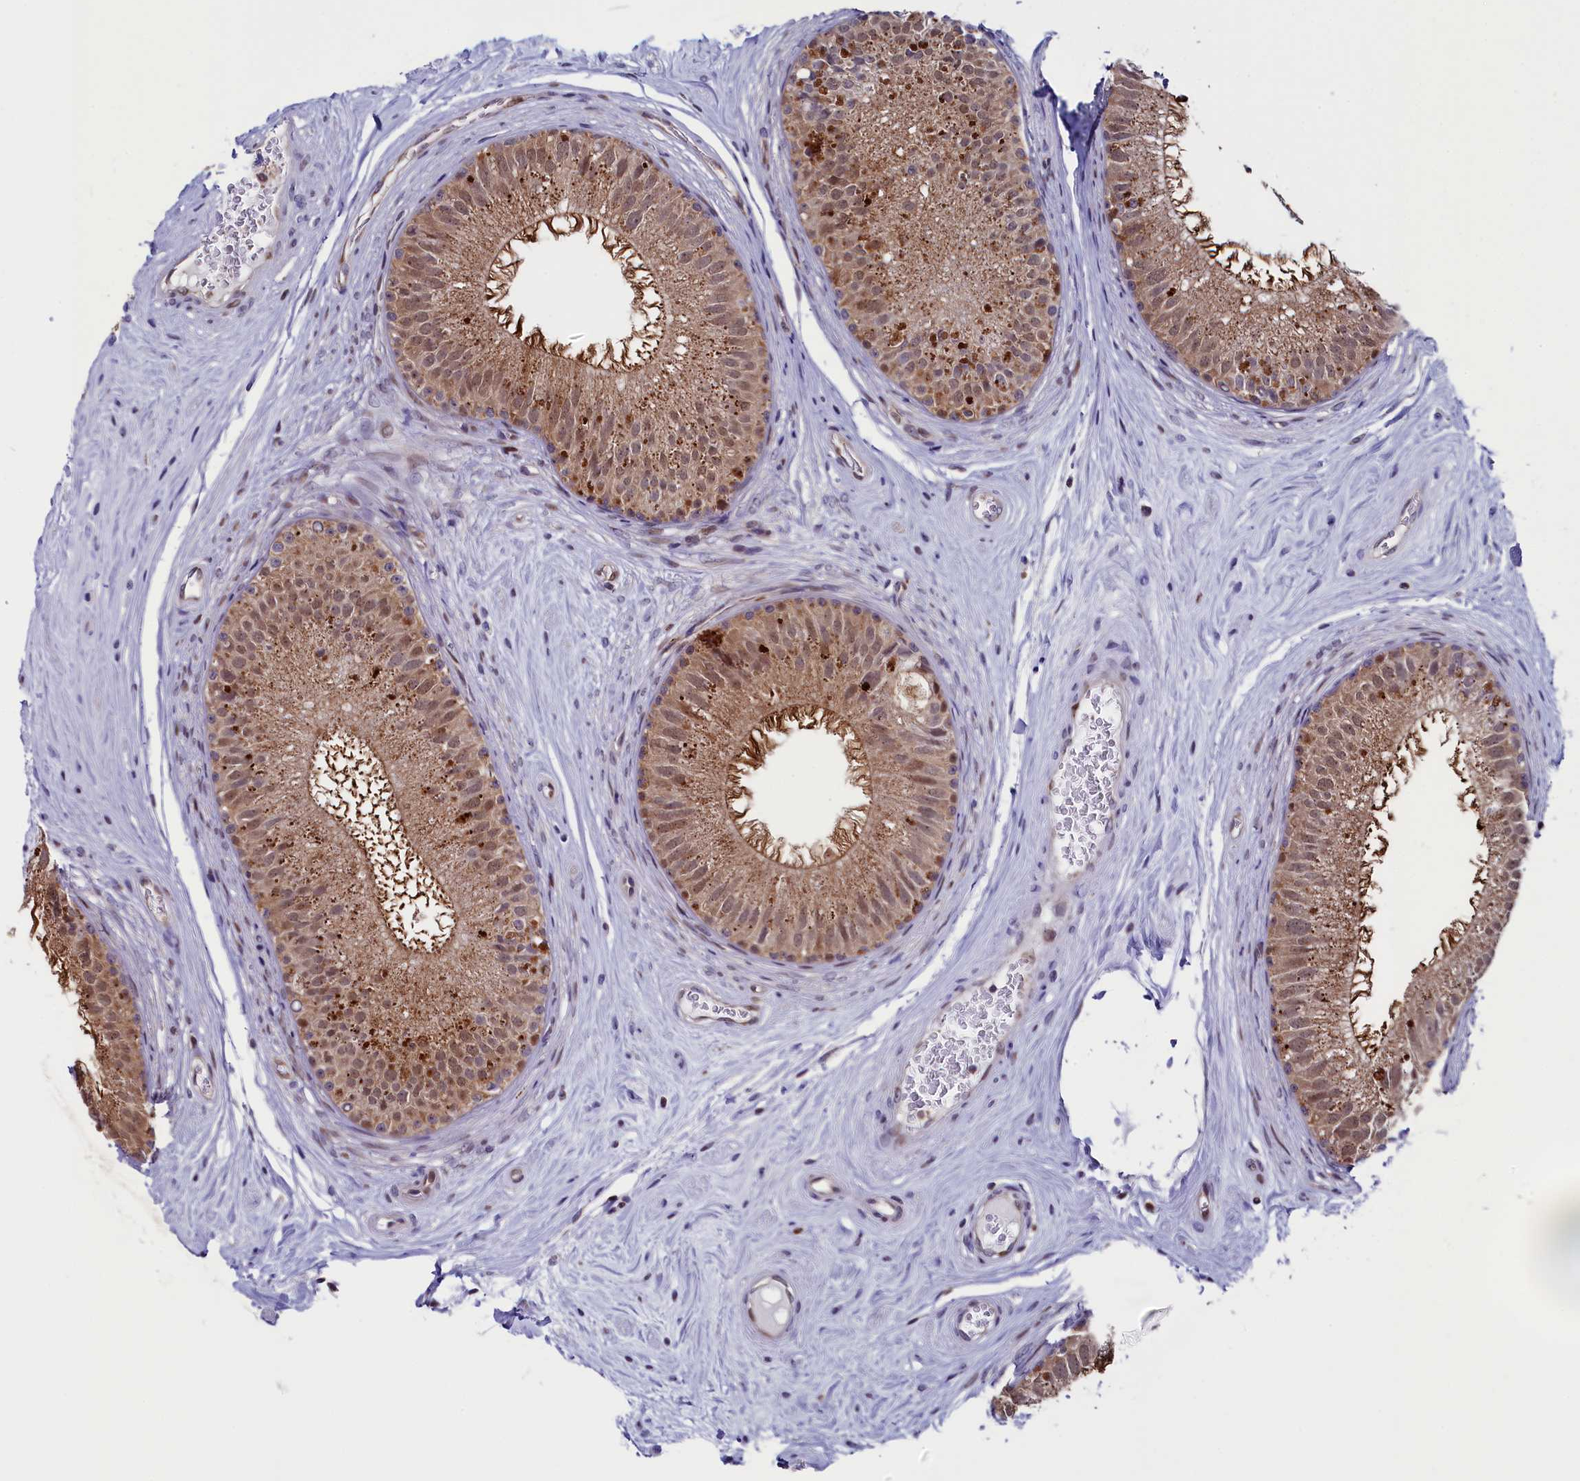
{"staining": {"intensity": "strong", "quantity": "25%-75%", "location": "cytoplasmic/membranous,nuclear"}, "tissue": "epididymis", "cell_type": "Glandular cells", "image_type": "normal", "snomed": [{"axis": "morphology", "description": "Normal tissue, NOS"}, {"axis": "topography", "description": "Epididymis"}], "caption": "An IHC histopathology image of normal tissue is shown. Protein staining in brown highlights strong cytoplasmic/membranous,nuclear positivity in epididymis within glandular cells. (Stains: DAB in brown, nuclei in blue, Microscopy: brightfield microscopy at high magnification).", "gene": "CIAPIN1", "patient": {"sex": "male", "age": 33}}